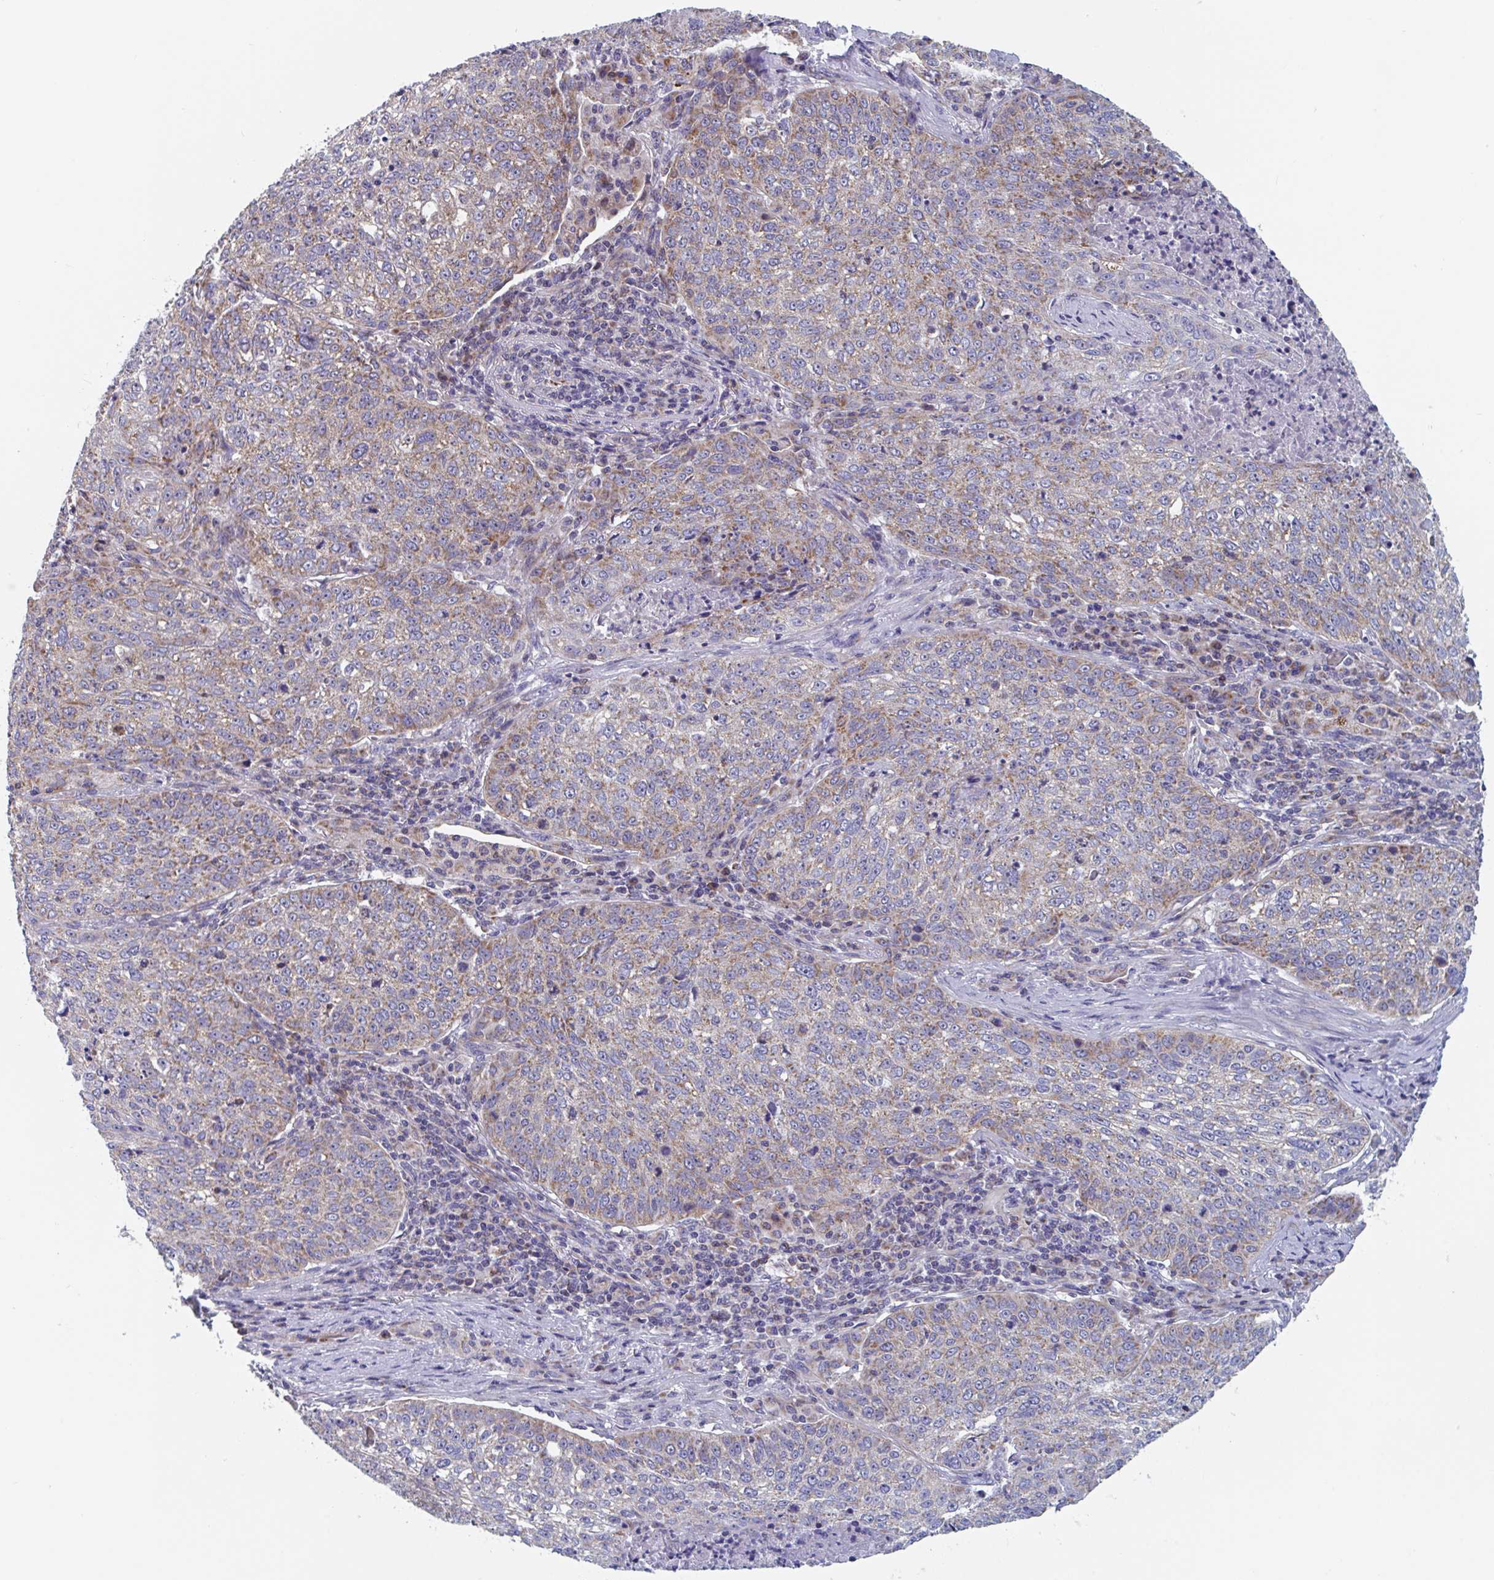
{"staining": {"intensity": "strong", "quantity": "25%-75%", "location": "cytoplasmic/membranous,nuclear"}, "tissue": "lung cancer", "cell_type": "Tumor cells", "image_type": "cancer", "snomed": [{"axis": "morphology", "description": "Squamous cell carcinoma, NOS"}, {"axis": "topography", "description": "Lung"}], "caption": "High-magnification brightfield microscopy of squamous cell carcinoma (lung) stained with DAB (3,3'-diaminobenzidine) (brown) and counterstained with hematoxylin (blue). tumor cells exhibit strong cytoplasmic/membranous and nuclear expression is identified in about25%-75% of cells.", "gene": "MRPL53", "patient": {"sex": "male", "age": 63}}